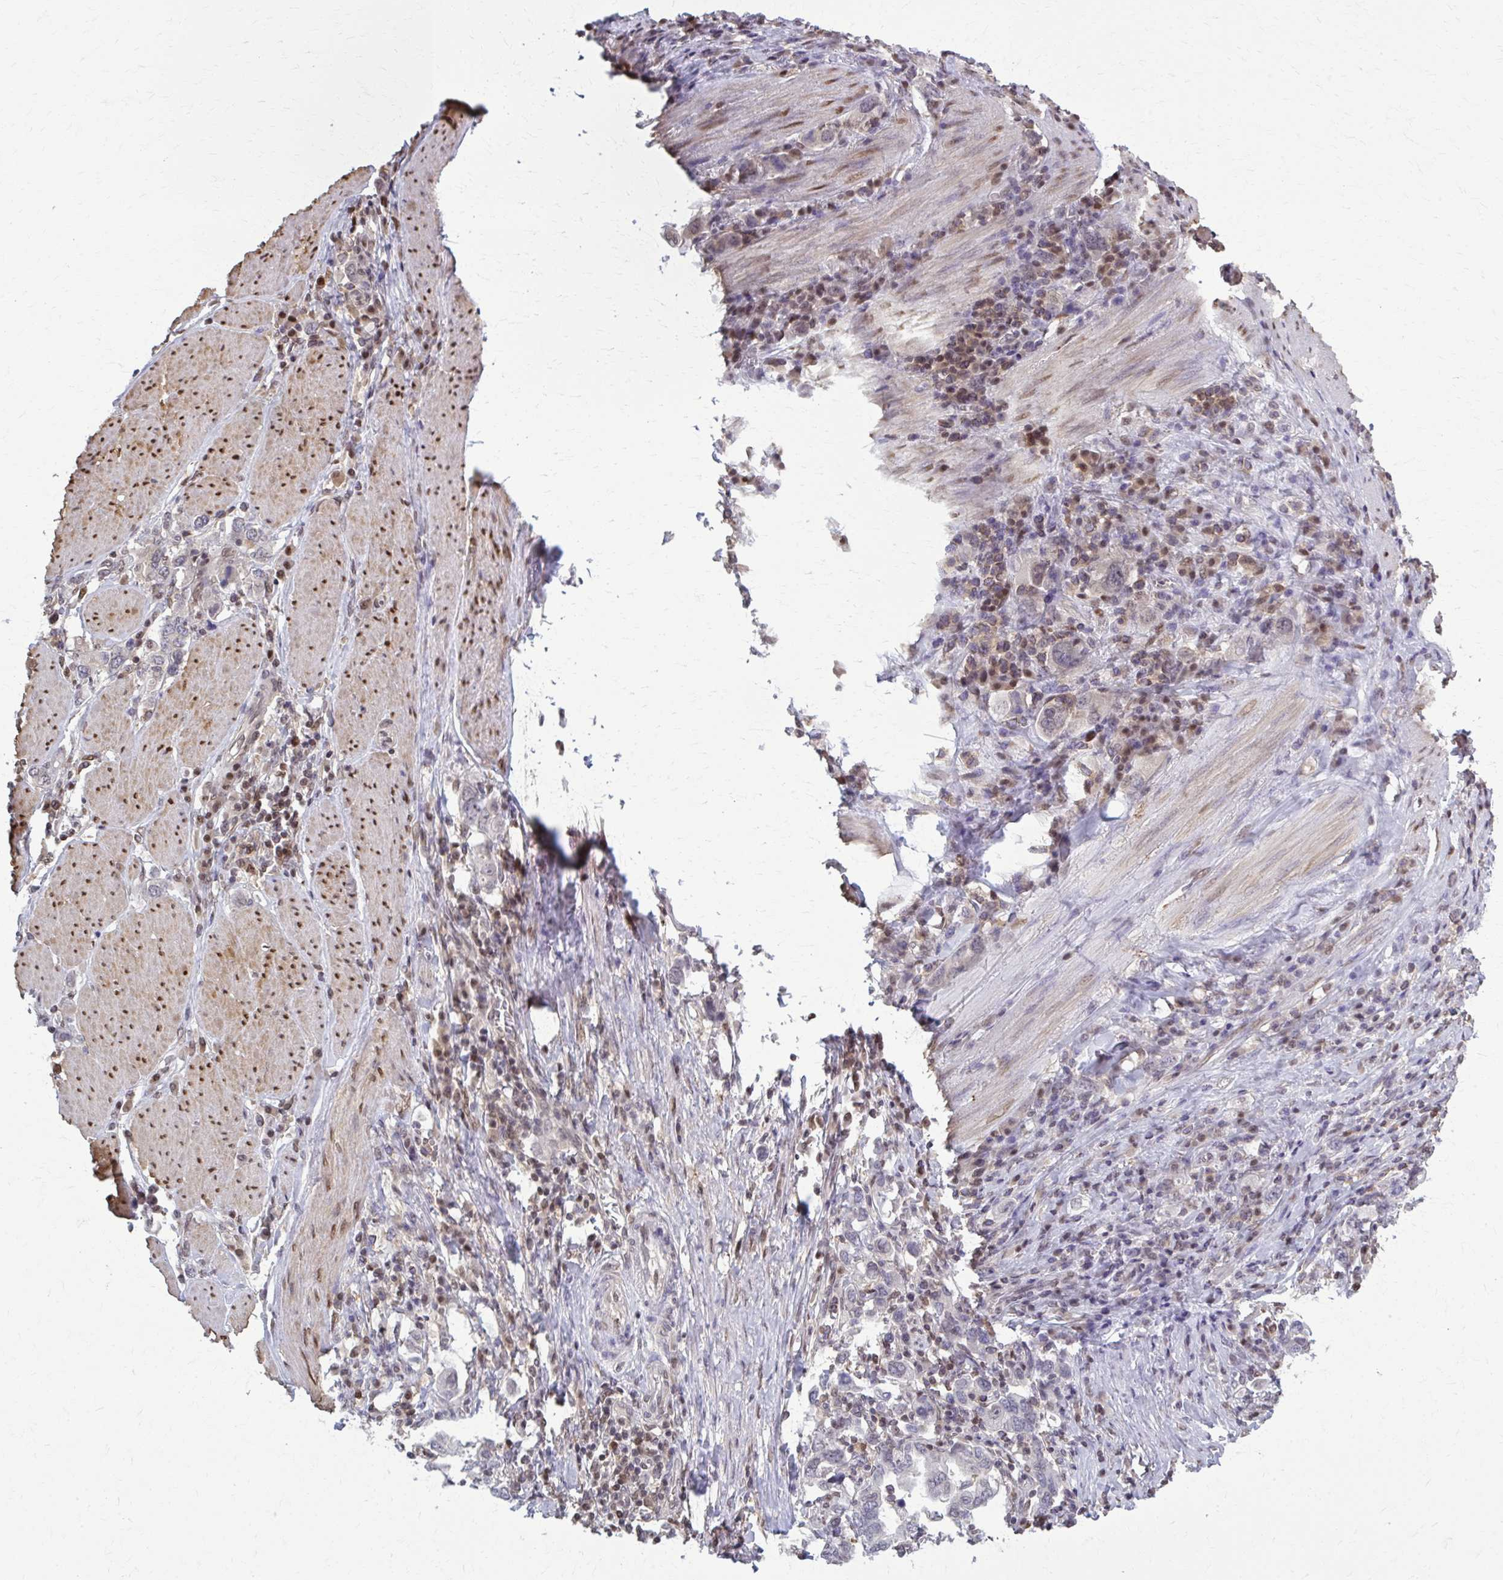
{"staining": {"intensity": "negative", "quantity": "none", "location": "none"}, "tissue": "stomach cancer", "cell_type": "Tumor cells", "image_type": "cancer", "snomed": [{"axis": "morphology", "description": "Adenocarcinoma, NOS"}, {"axis": "topography", "description": "Stomach, upper"}, {"axis": "topography", "description": "Stomach"}], "caption": "Tumor cells are negative for protein expression in human stomach adenocarcinoma.", "gene": "MDH1", "patient": {"sex": "male", "age": 62}}